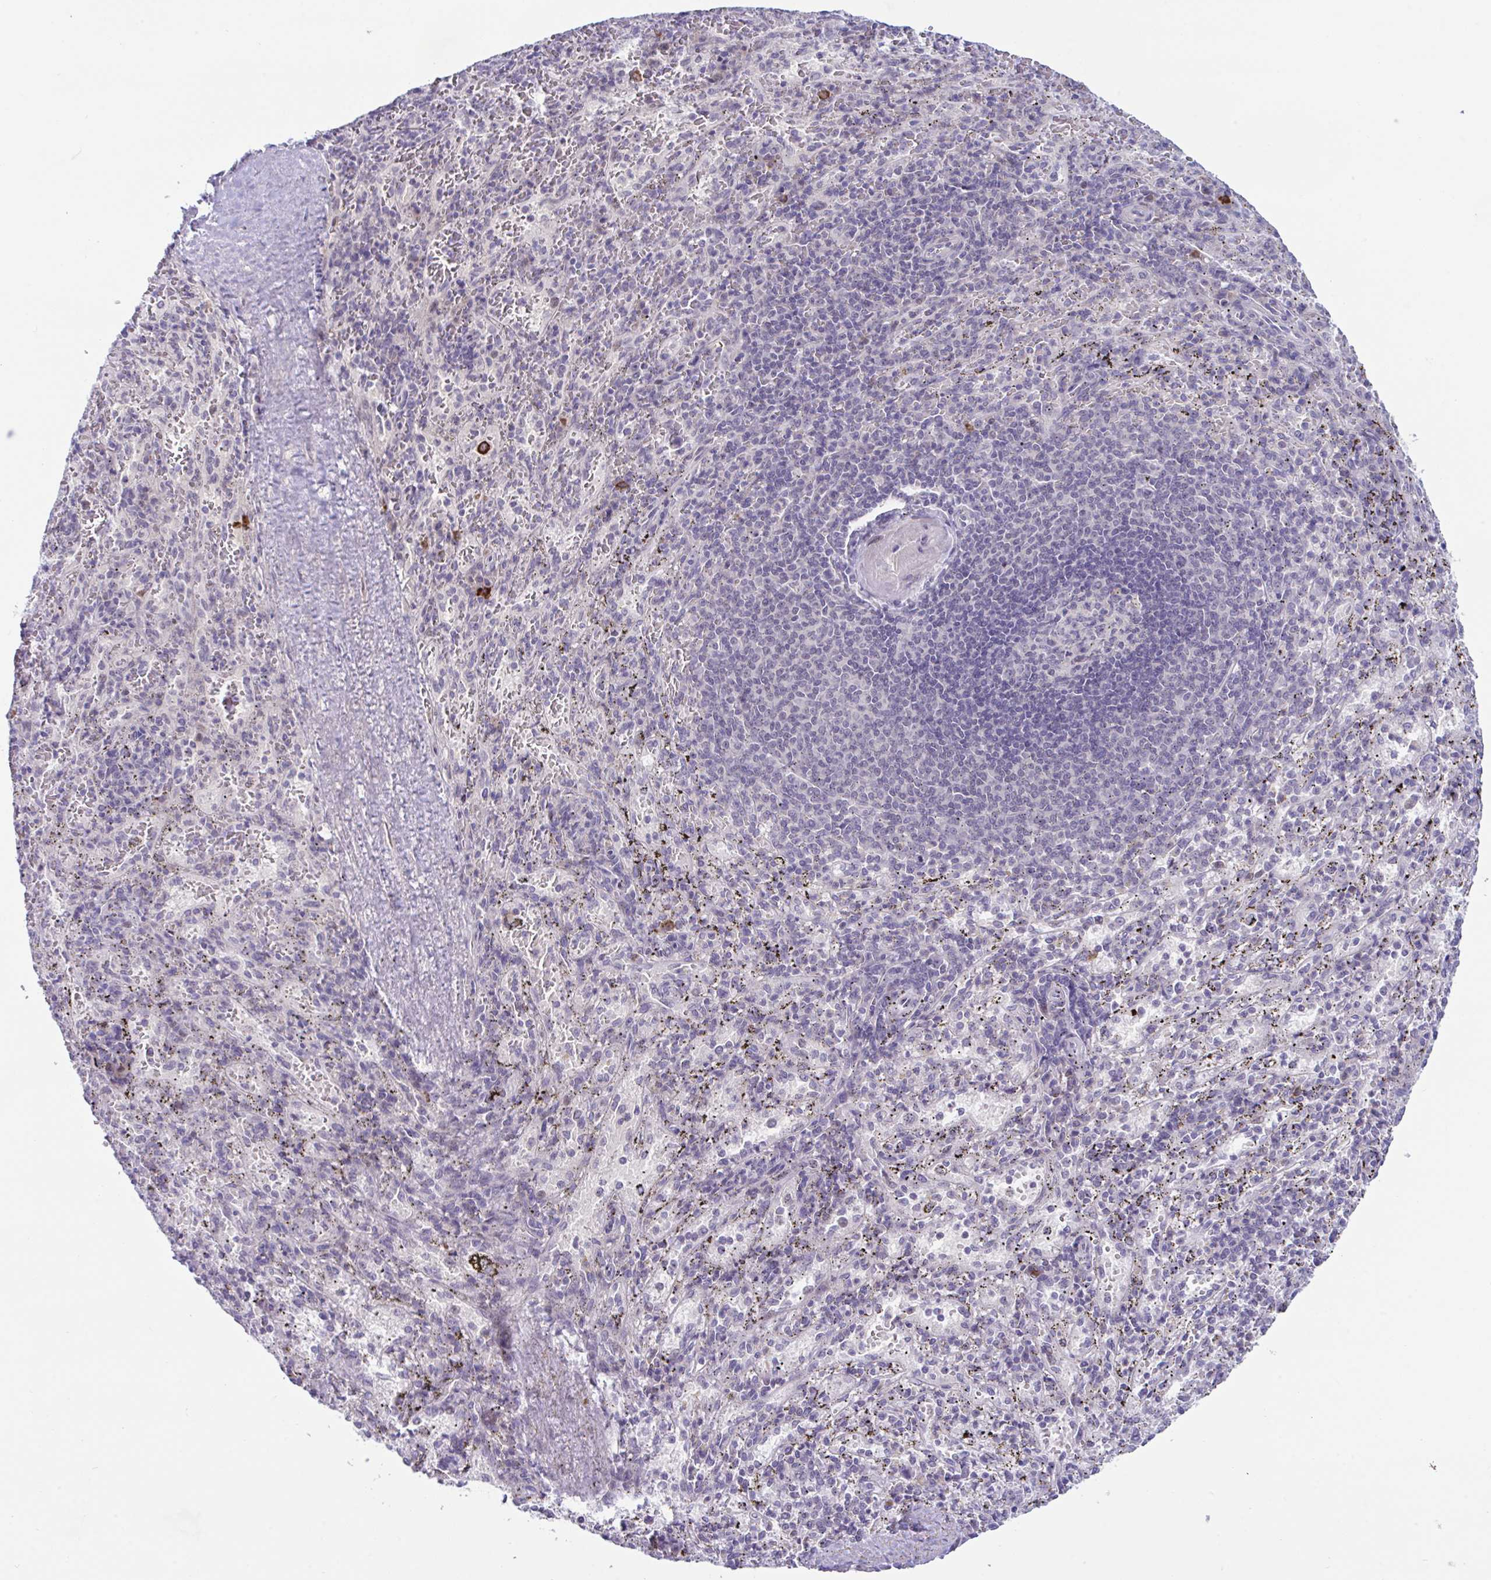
{"staining": {"intensity": "strong", "quantity": "<25%", "location": "cytoplasmic/membranous"}, "tissue": "spleen", "cell_type": "Cells in red pulp", "image_type": "normal", "snomed": [{"axis": "morphology", "description": "Normal tissue, NOS"}, {"axis": "topography", "description": "Spleen"}], "caption": "Immunohistochemistry histopathology image of unremarkable spleen: human spleen stained using IHC reveals medium levels of strong protein expression localized specifically in the cytoplasmic/membranous of cells in red pulp, appearing as a cytoplasmic/membranous brown color.", "gene": "USP35", "patient": {"sex": "male", "age": 57}}